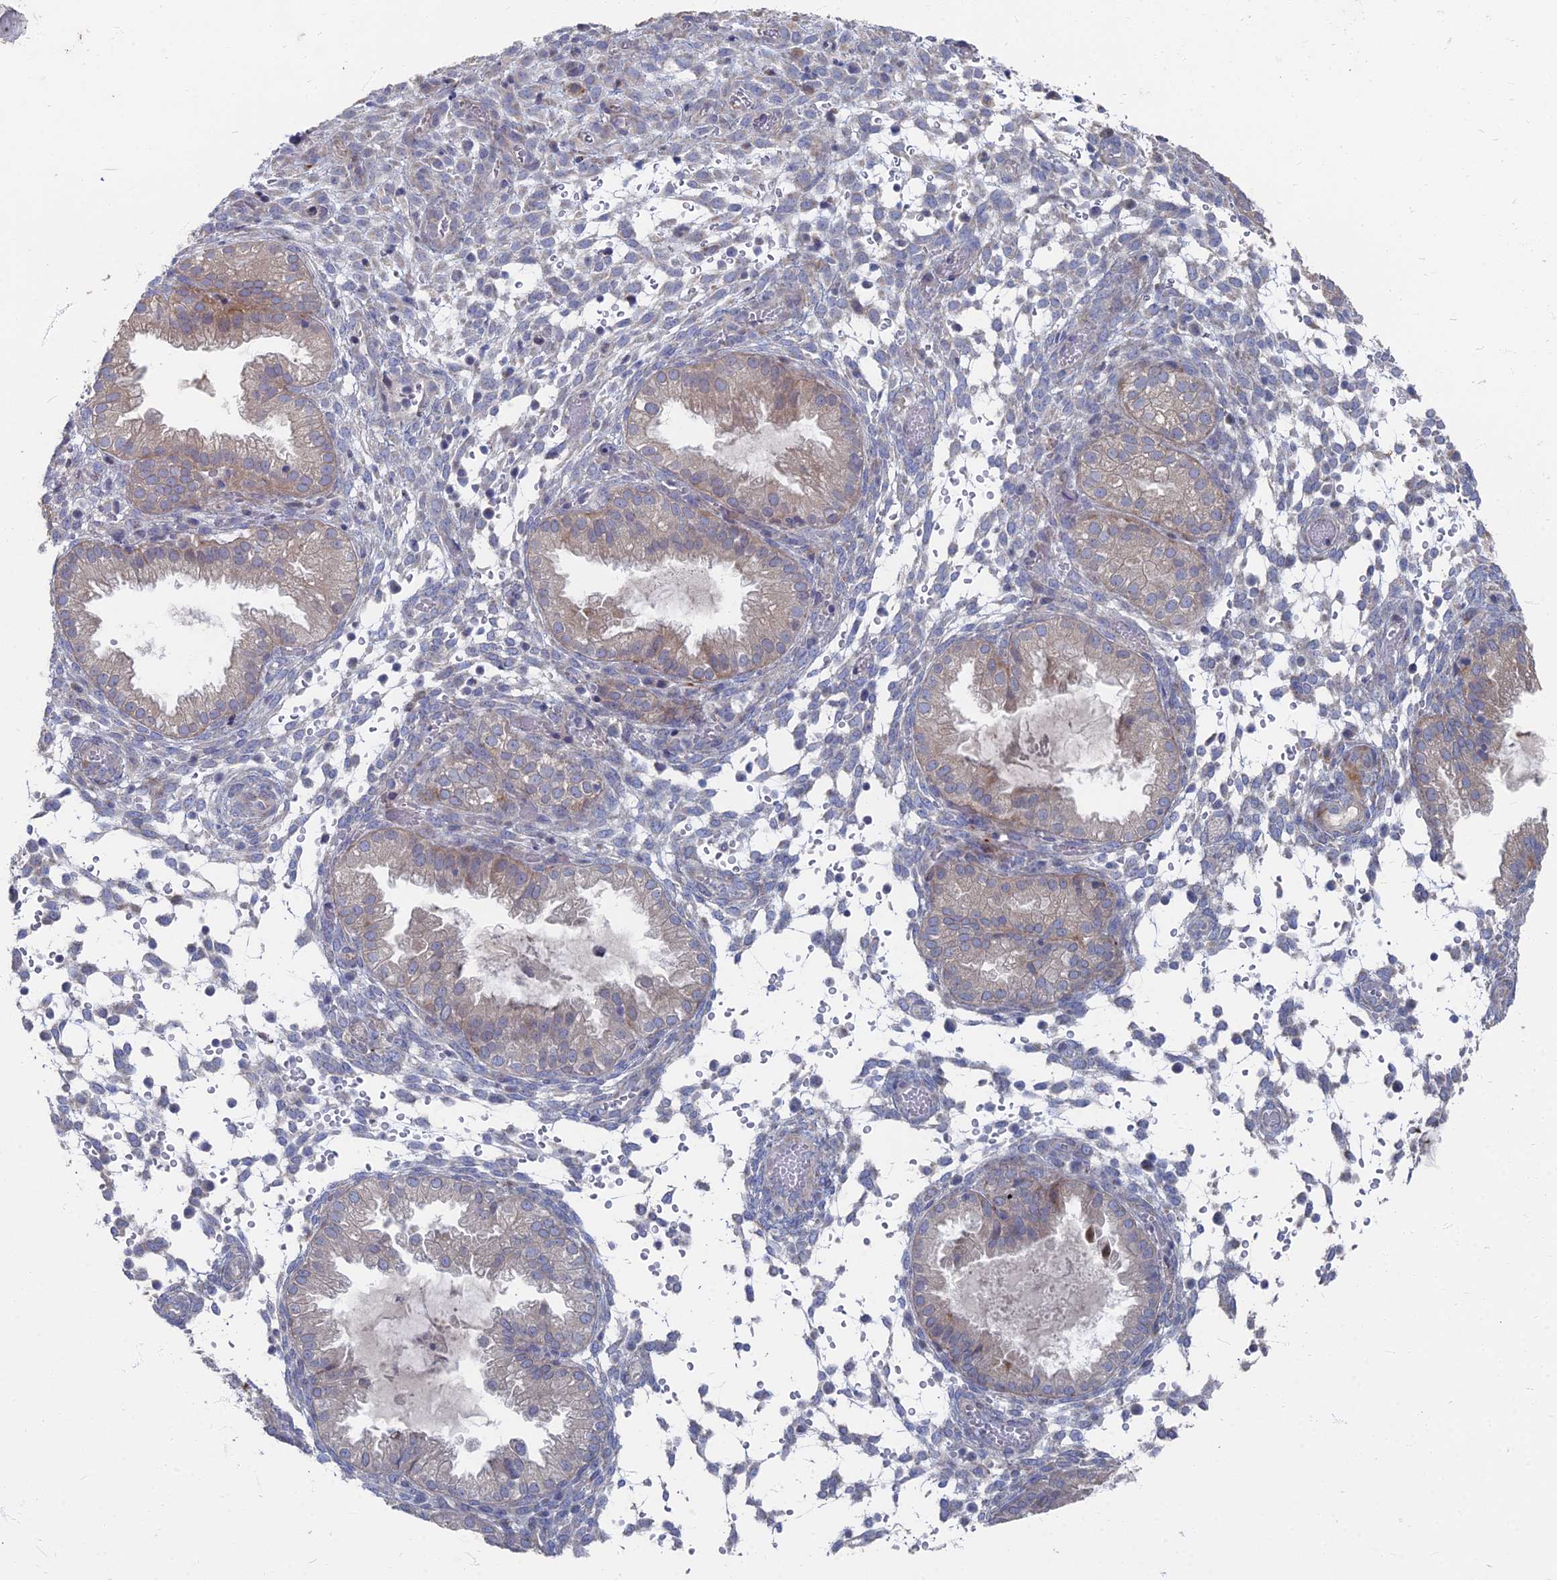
{"staining": {"intensity": "negative", "quantity": "none", "location": "none"}, "tissue": "endometrium", "cell_type": "Cells in endometrial stroma", "image_type": "normal", "snomed": [{"axis": "morphology", "description": "Normal tissue, NOS"}, {"axis": "topography", "description": "Endometrium"}], "caption": "A high-resolution histopathology image shows immunohistochemistry staining of benign endometrium, which reveals no significant positivity in cells in endometrial stroma.", "gene": "TMEM128", "patient": {"sex": "female", "age": 33}}